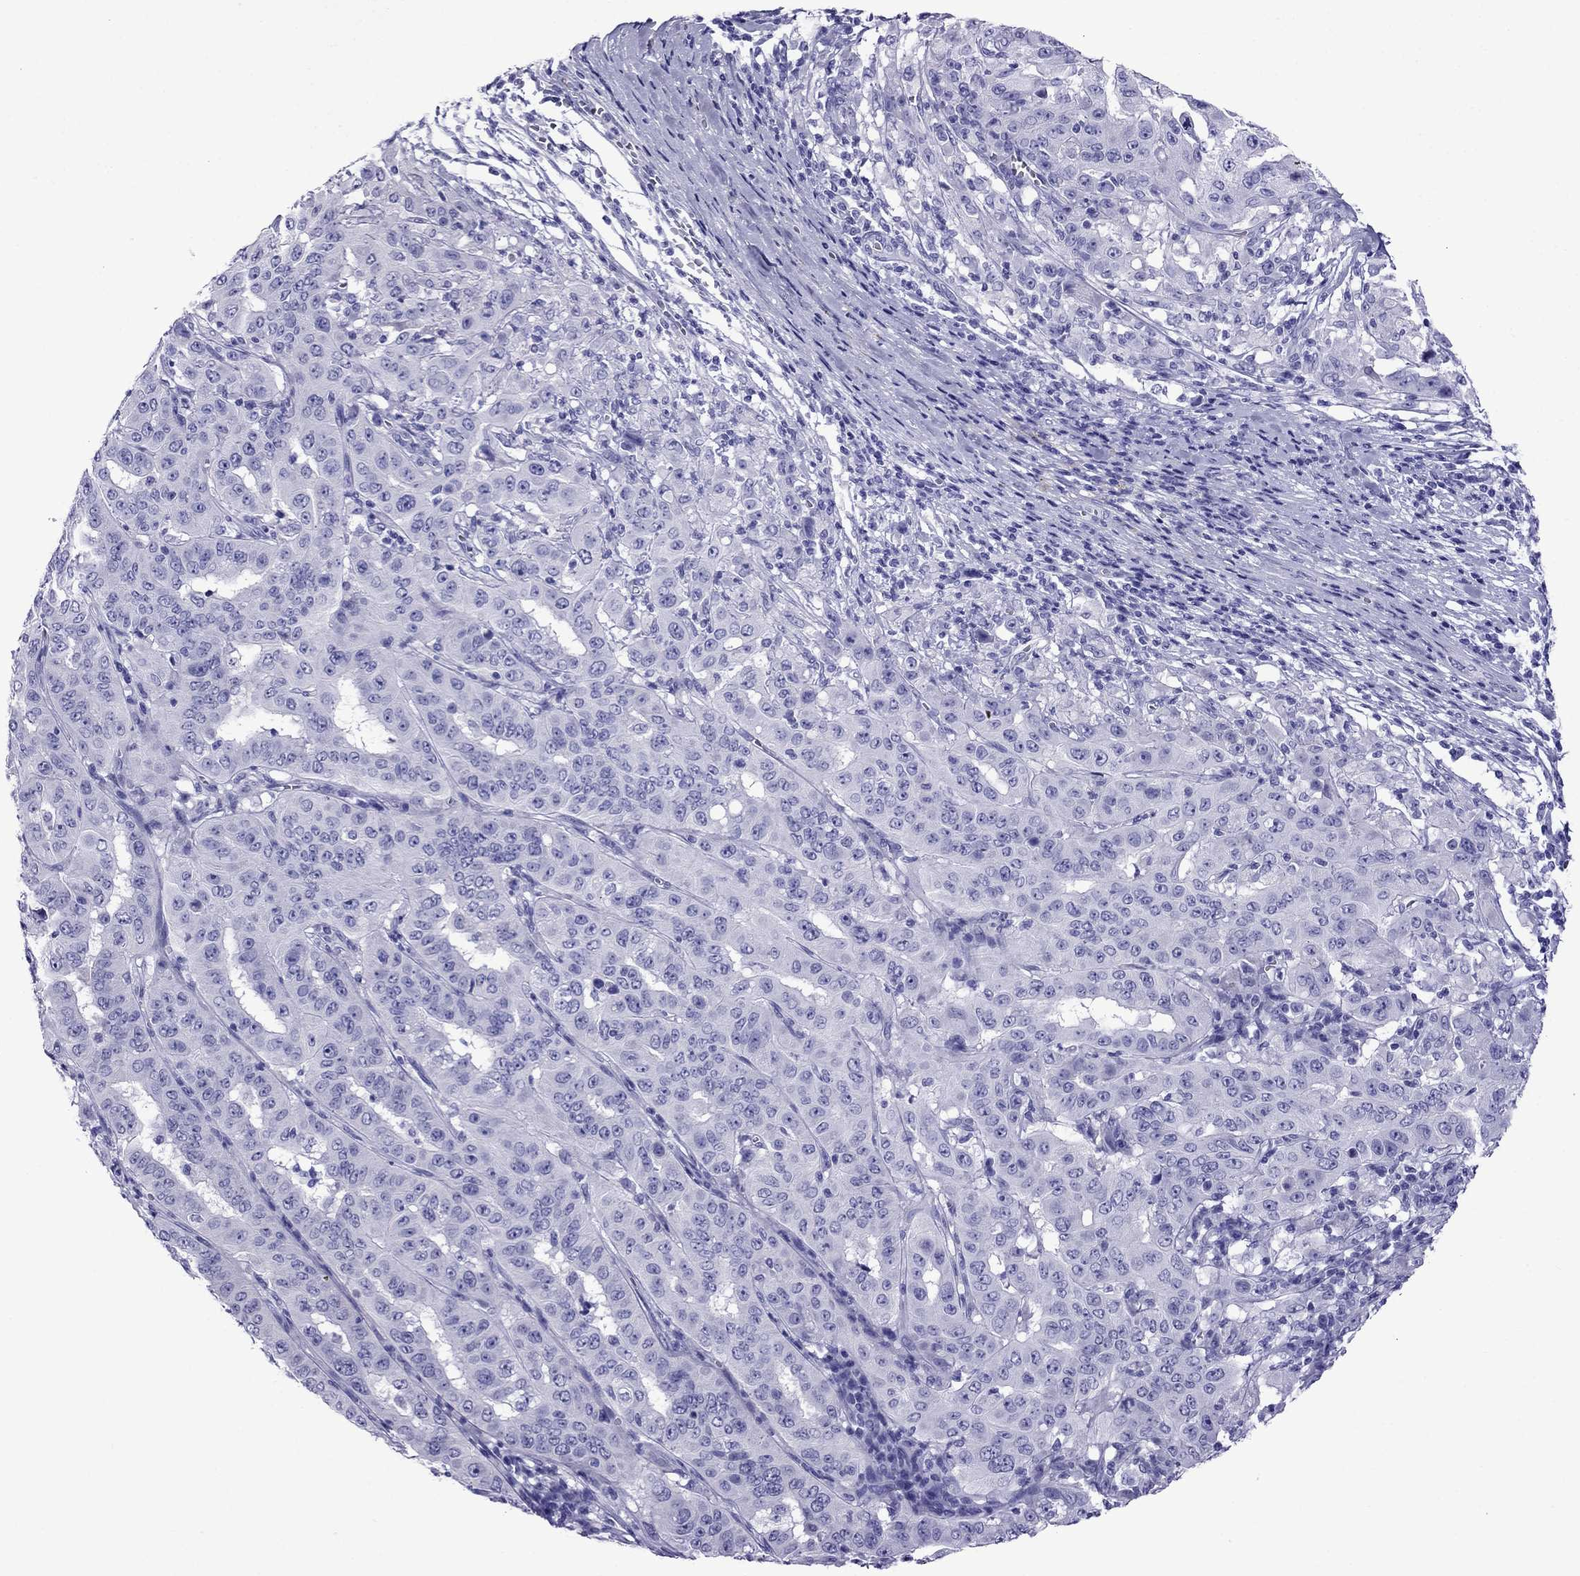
{"staining": {"intensity": "negative", "quantity": "none", "location": "none"}, "tissue": "pancreatic cancer", "cell_type": "Tumor cells", "image_type": "cancer", "snomed": [{"axis": "morphology", "description": "Adenocarcinoma, NOS"}, {"axis": "topography", "description": "Pancreas"}], "caption": "Immunohistochemistry (IHC) photomicrograph of neoplastic tissue: human pancreatic adenocarcinoma stained with DAB (3,3'-diaminobenzidine) demonstrates no significant protein positivity in tumor cells.", "gene": "CRYBA1", "patient": {"sex": "male", "age": 63}}